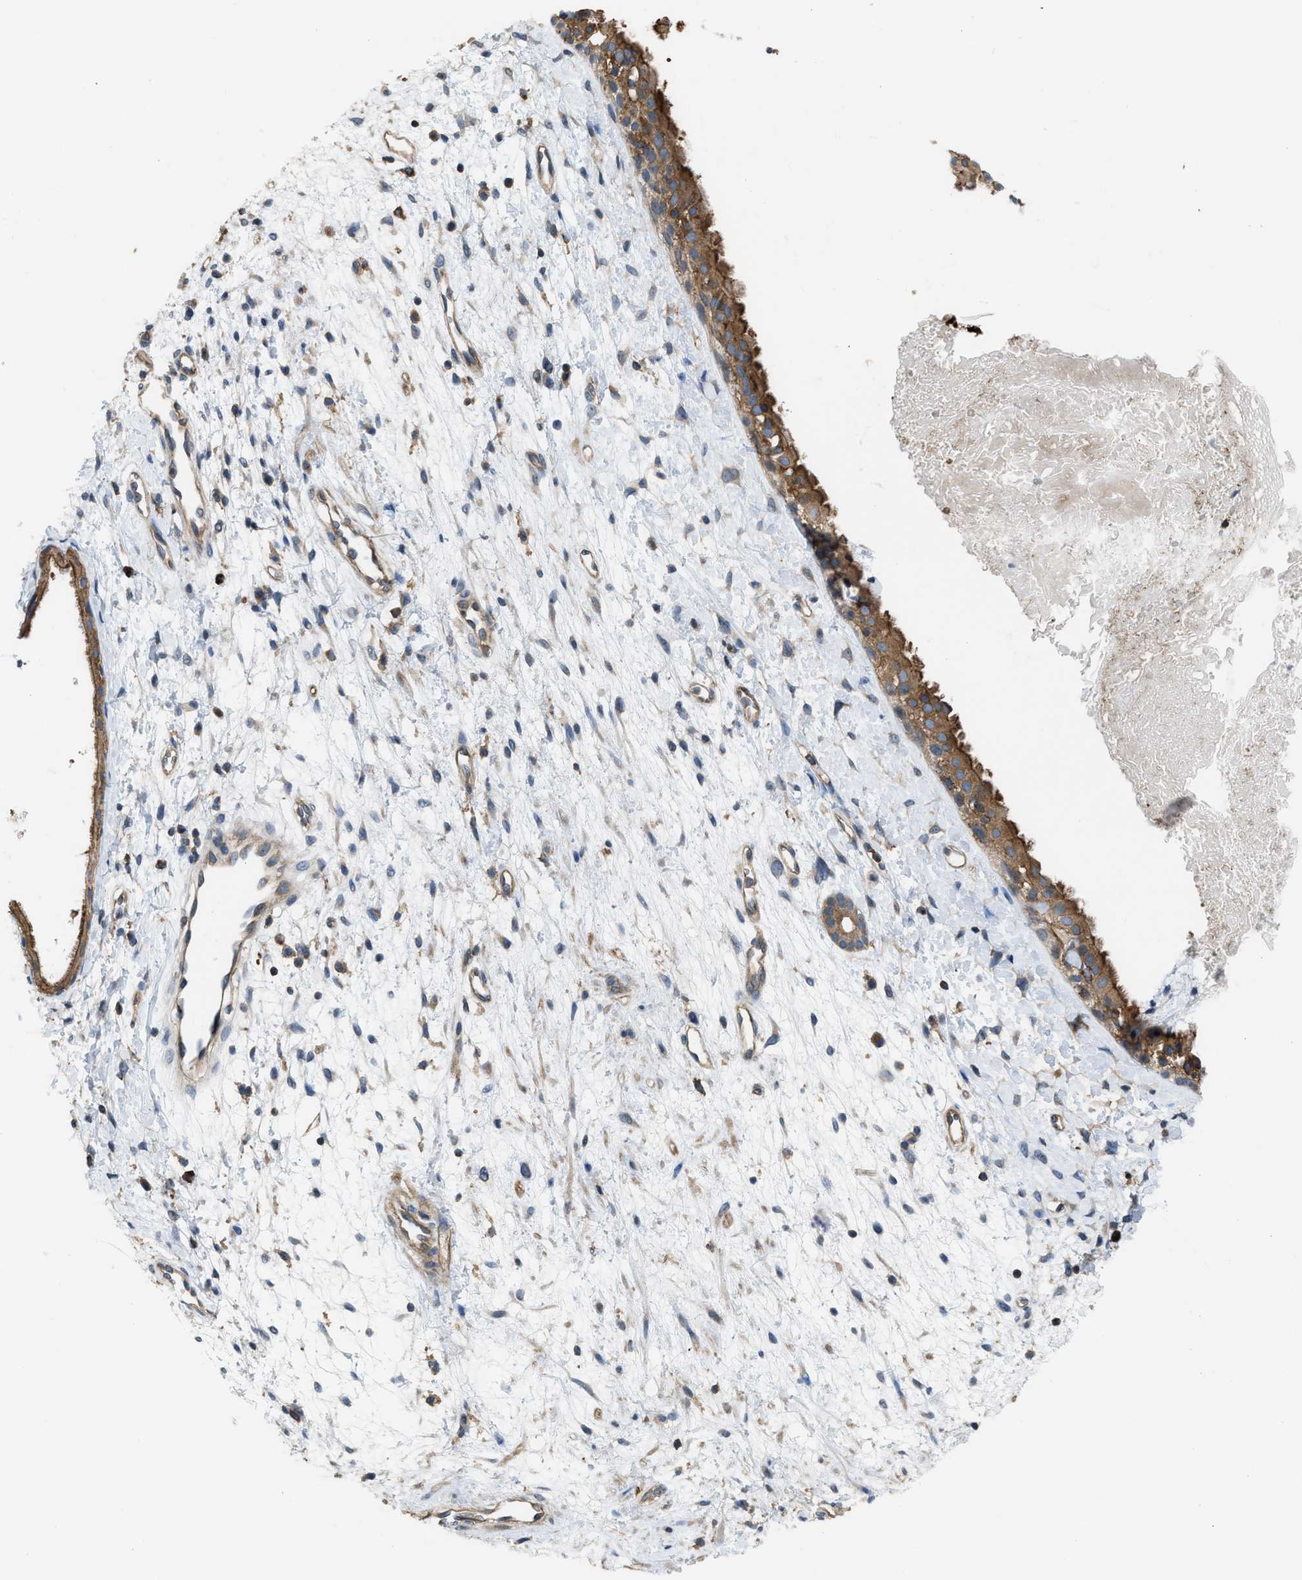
{"staining": {"intensity": "moderate", "quantity": ">75%", "location": "cytoplasmic/membranous"}, "tissue": "nasopharynx", "cell_type": "Respiratory epithelial cells", "image_type": "normal", "snomed": [{"axis": "morphology", "description": "Normal tissue, NOS"}, {"axis": "topography", "description": "Nasopharynx"}], "caption": "This micrograph exhibits IHC staining of unremarkable nasopharynx, with medium moderate cytoplasmic/membranous staining in about >75% of respiratory epithelial cells.", "gene": "MYO18A", "patient": {"sex": "male", "age": 22}}